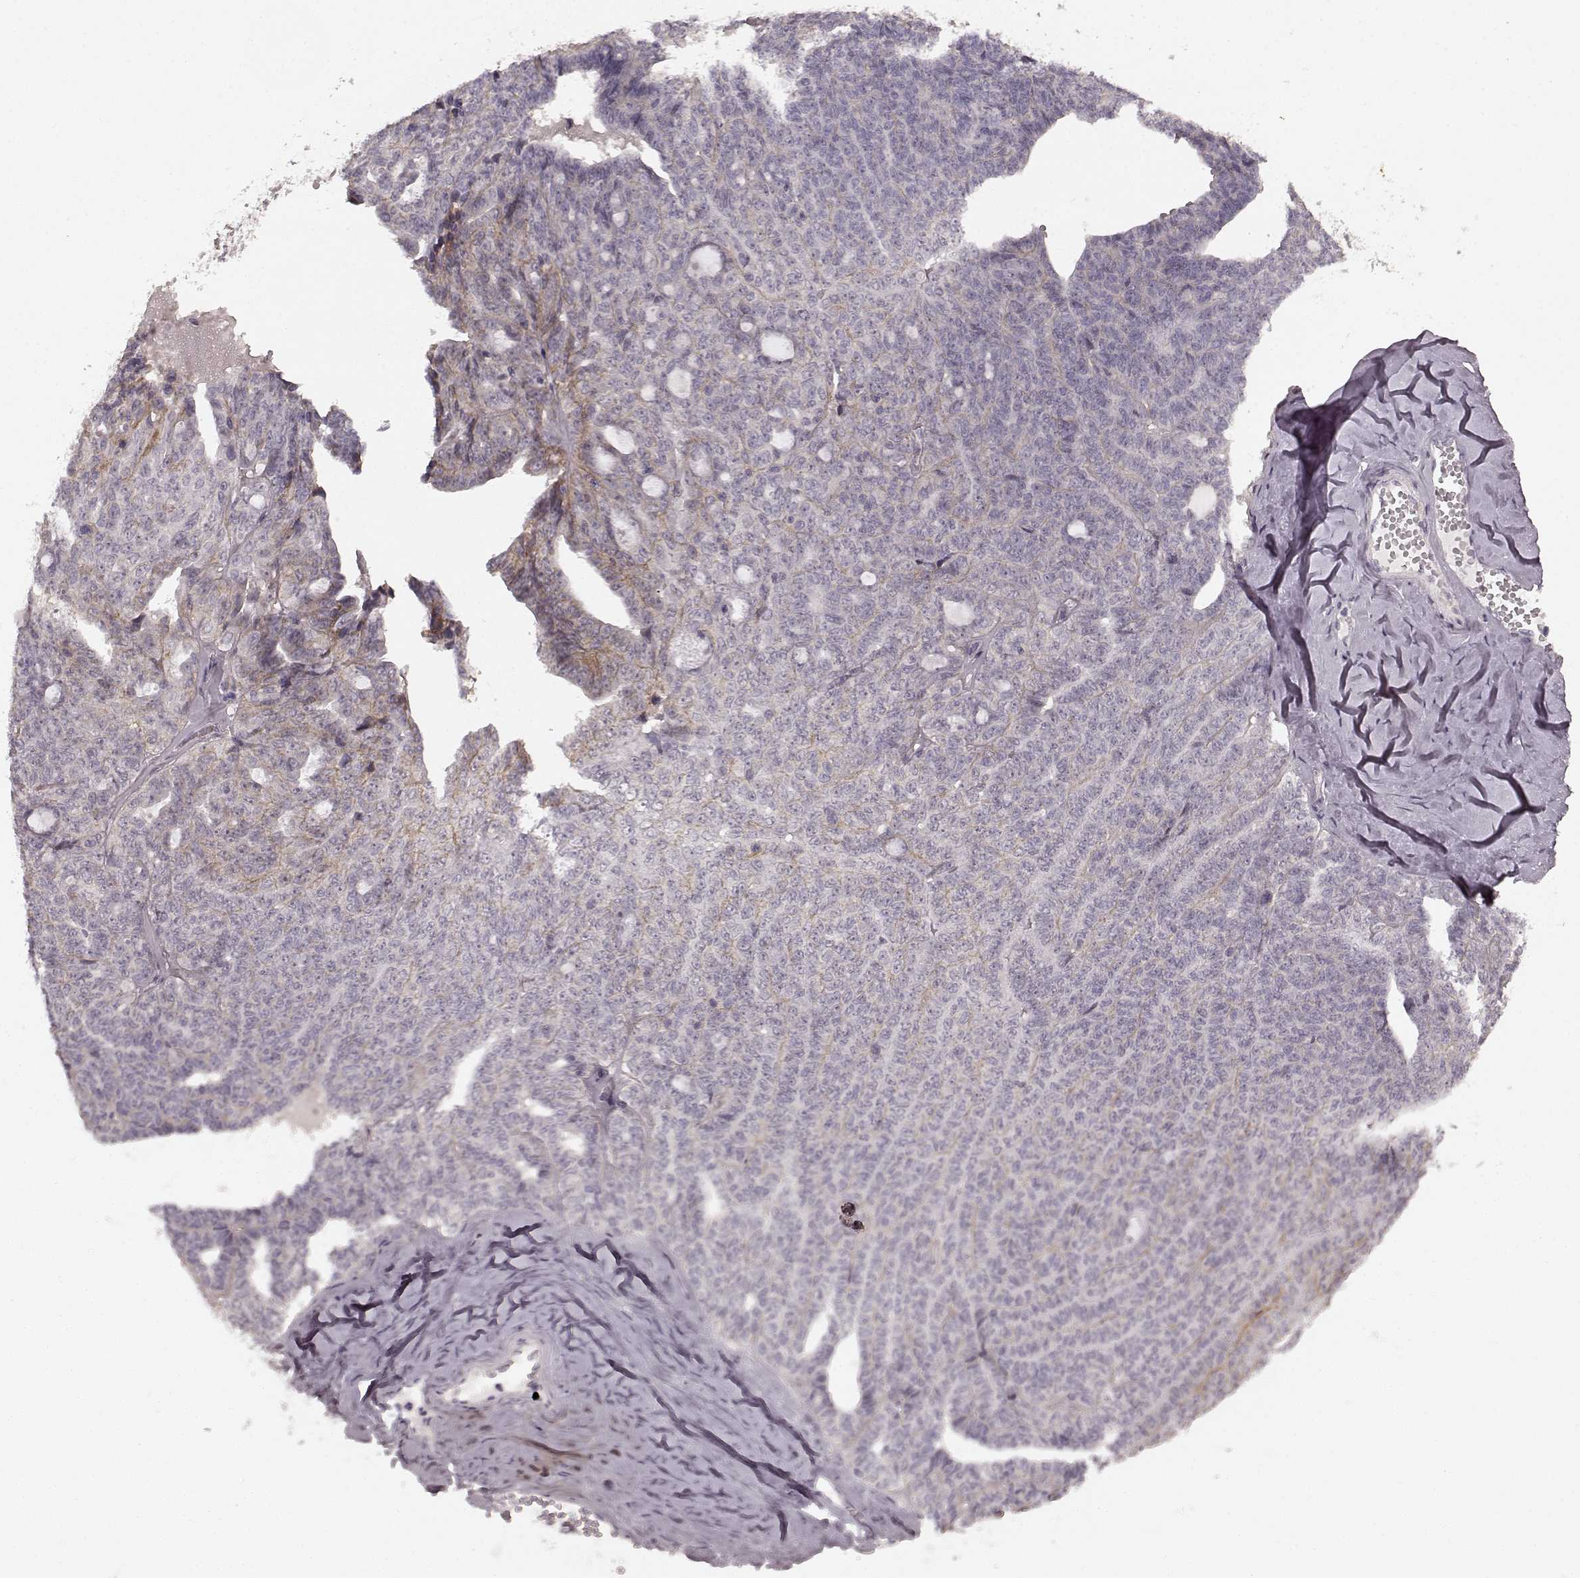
{"staining": {"intensity": "weak", "quantity": "<25%", "location": "cytoplasmic/membranous"}, "tissue": "ovarian cancer", "cell_type": "Tumor cells", "image_type": "cancer", "snomed": [{"axis": "morphology", "description": "Cystadenocarcinoma, serous, NOS"}, {"axis": "topography", "description": "Ovary"}], "caption": "Immunohistochemical staining of human ovarian cancer reveals no significant staining in tumor cells.", "gene": "PRKCE", "patient": {"sex": "female", "age": 71}}